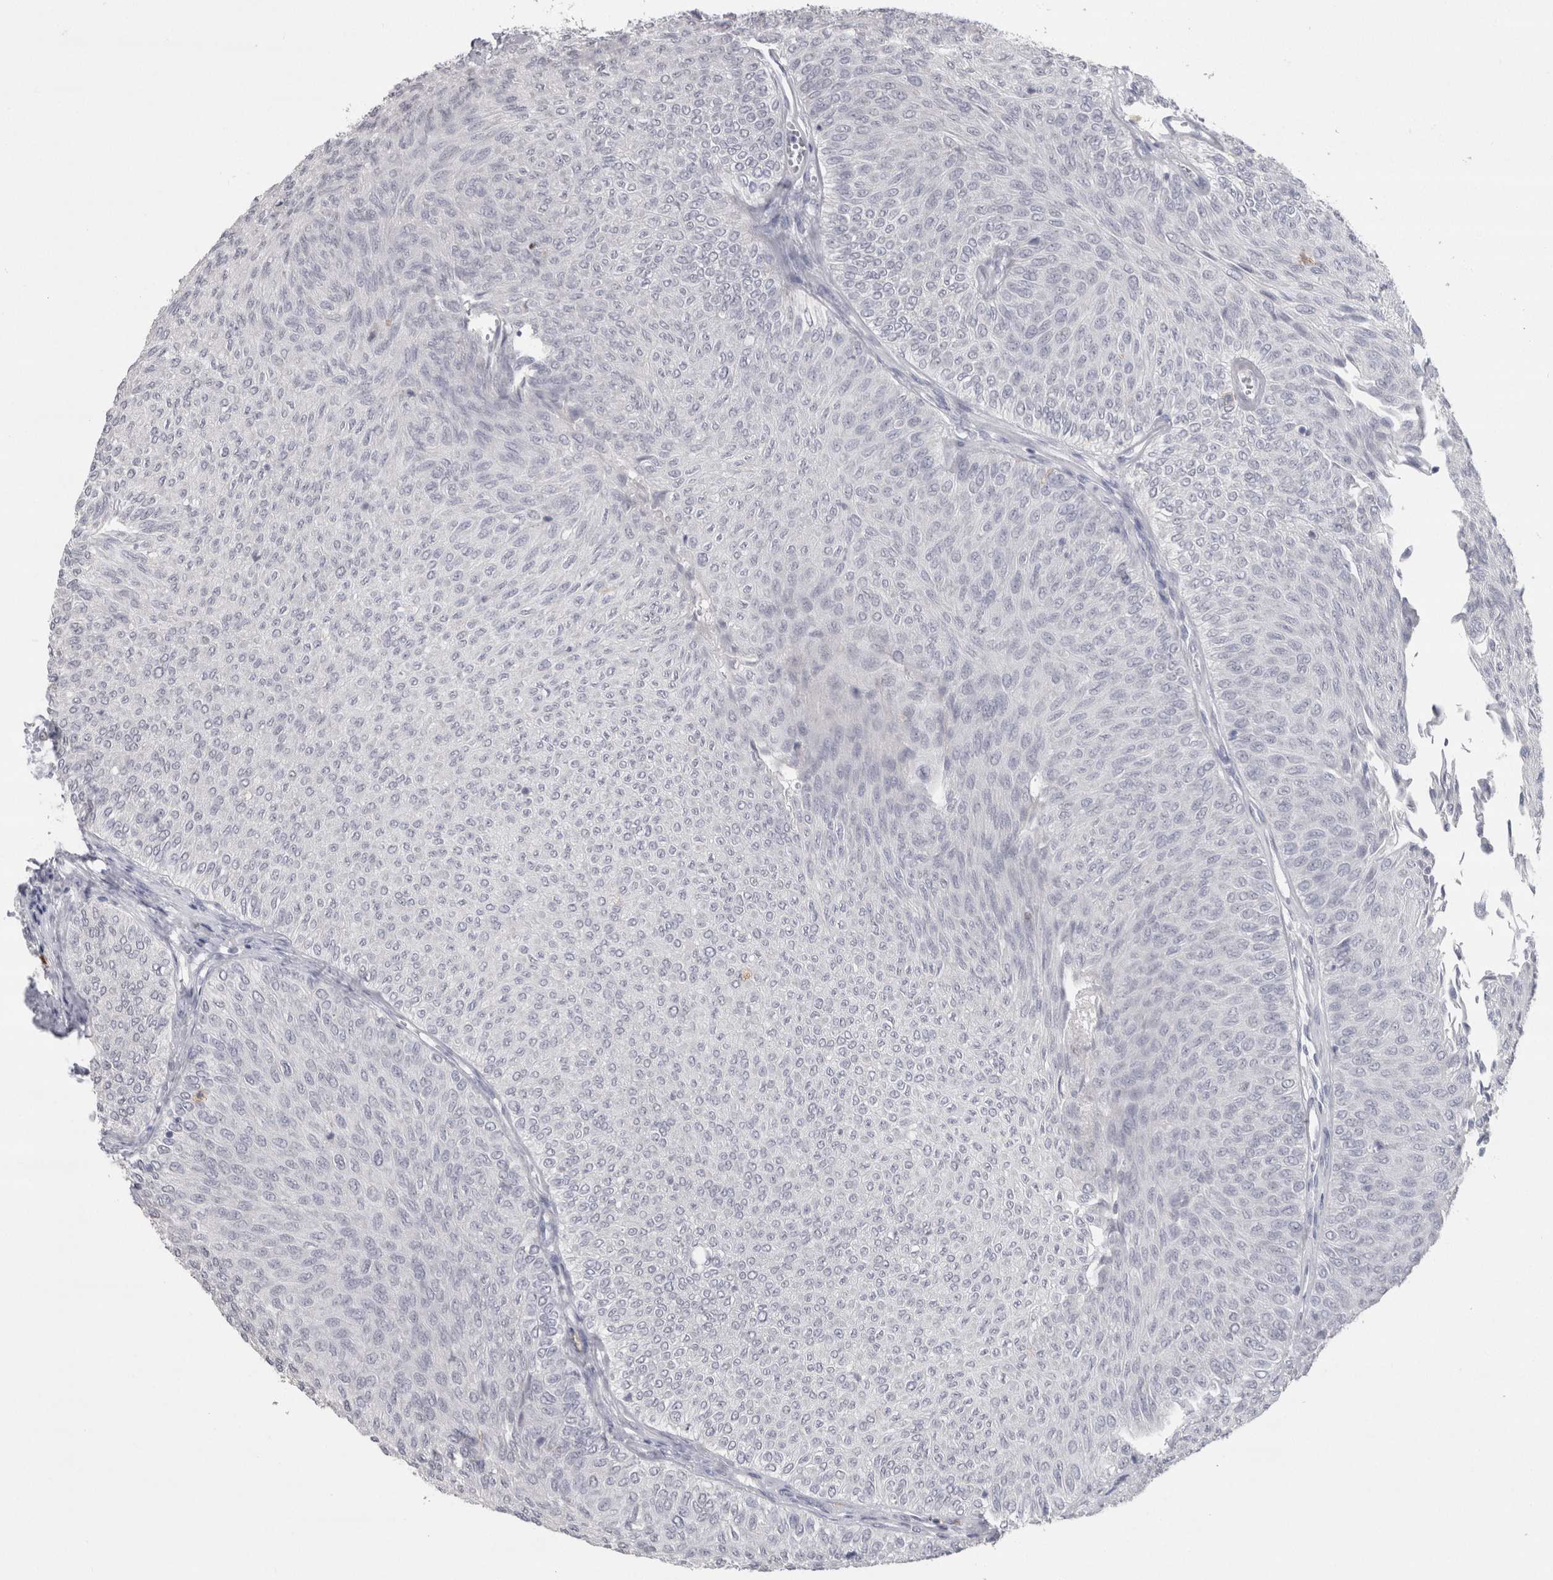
{"staining": {"intensity": "negative", "quantity": "none", "location": "none"}, "tissue": "urothelial cancer", "cell_type": "Tumor cells", "image_type": "cancer", "snomed": [{"axis": "morphology", "description": "Urothelial carcinoma, Low grade"}, {"axis": "topography", "description": "Urinary bladder"}], "caption": "DAB immunohistochemical staining of low-grade urothelial carcinoma demonstrates no significant staining in tumor cells.", "gene": "CDH17", "patient": {"sex": "male", "age": 78}}